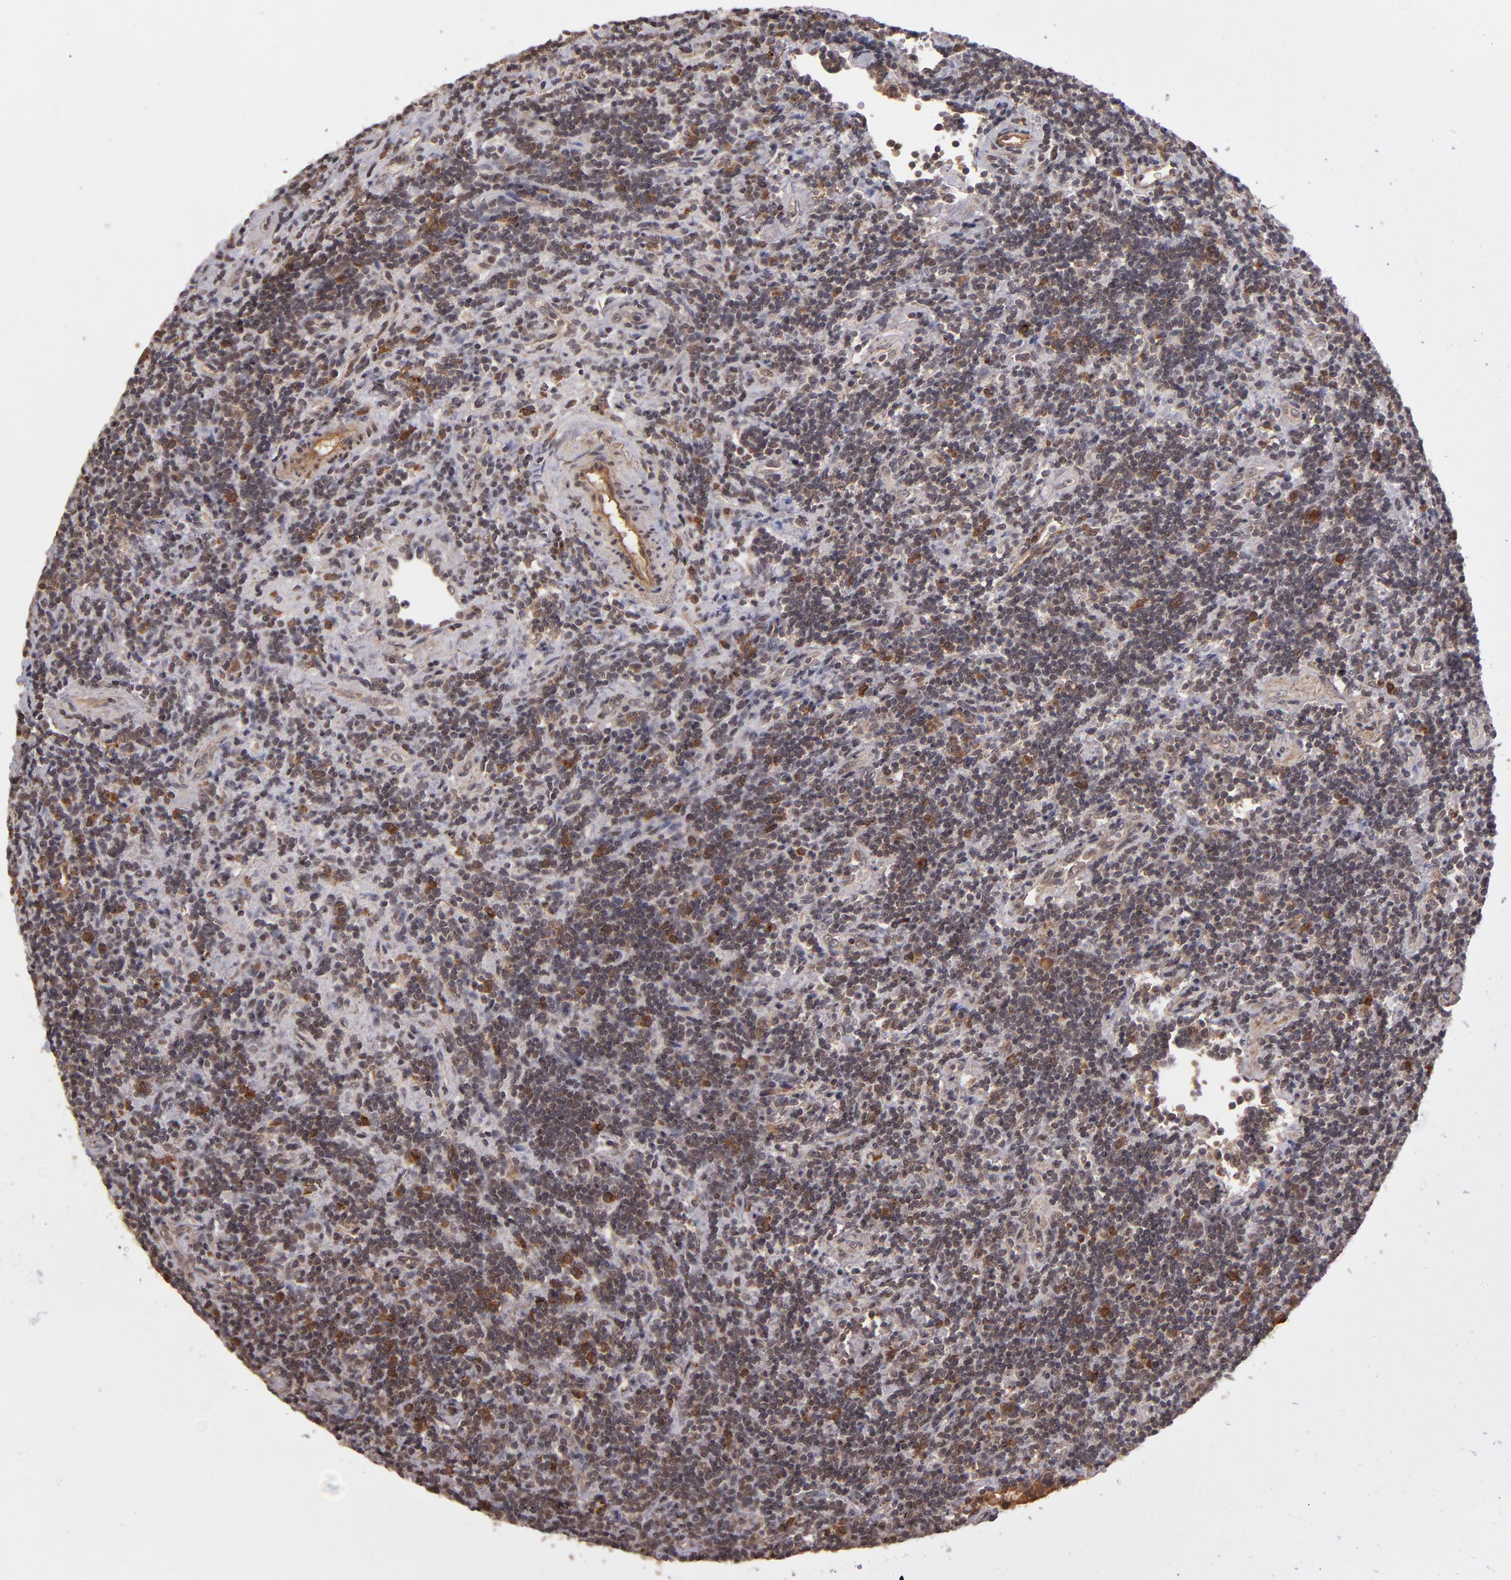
{"staining": {"intensity": "moderate", "quantity": "25%-75%", "location": "nuclear"}, "tissue": "lymphoma", "cell_type": "Tumor cells", "image_type": "cancer", "snomed": [{"axis": "morphology", "description": "Malignant lymphoma, non-Hodgkin's type, Low grade"}, {"axis": "topography", "description": "Lymph node"}], "caption": "Immunohistochemical staining of lymphoma displays medium levels of moderate nuclear protein staining in approximately 25%-75% of tumor cells.", "gene": "ABHD12B", "patient": {"sex": "male", "age": 70}}